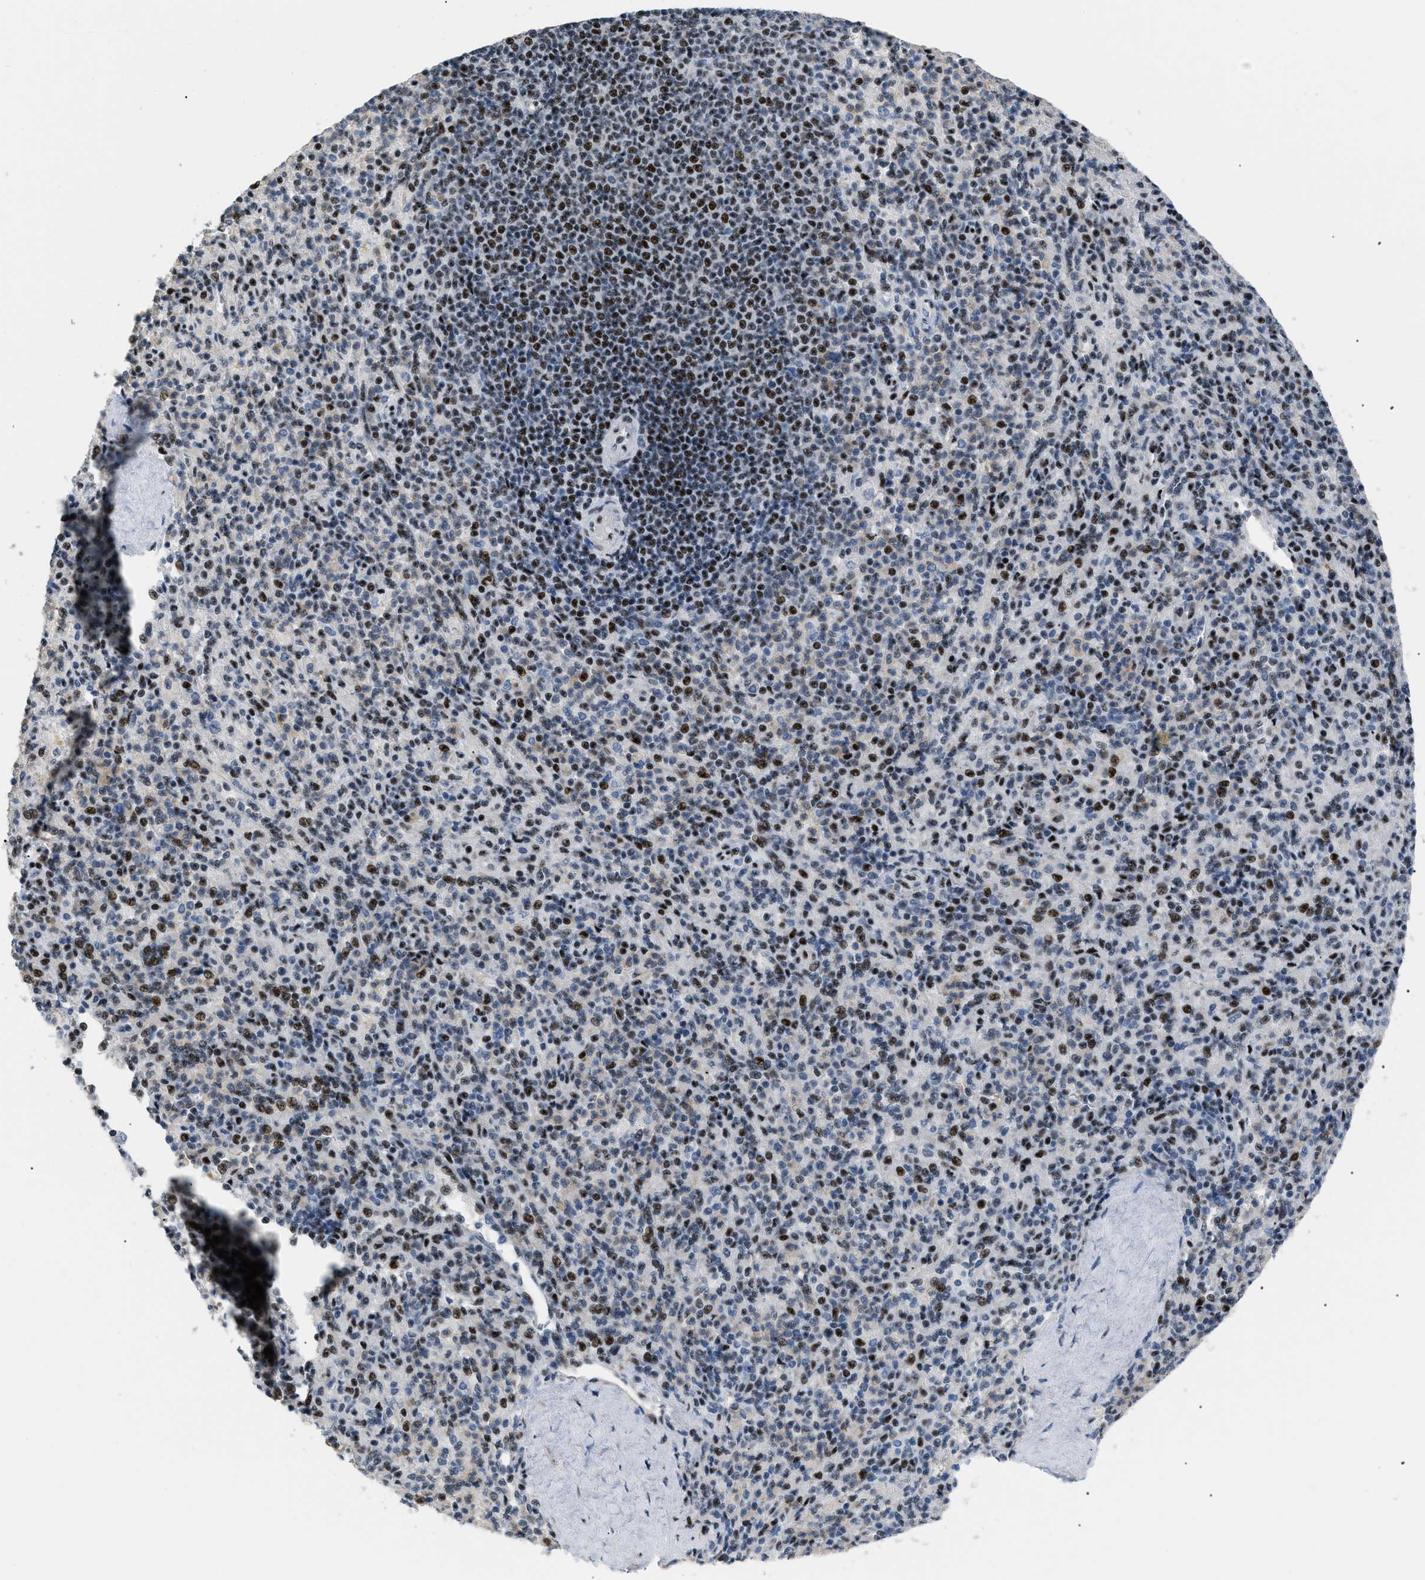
{"staining": {"intensity": "moderate", "quantity": "25%-75%", "location": "nuclear"}, "tissue": "spleen", "cell_type": "Cells in red pulp", "image_type": "normal", "snomed": [{"axis": "morphology", "description": "Normal tissue, NOS"}, {"axis": "topography", "description": "Spleen"}], "caption": "Spleen stained with DAB (3,3'-diaminobenzidine) immunohistochemistry (IHC) reveals medium levels of moderate nuclear expression in about 25%-75% of cells in red pulp.", "gene": "CDR2", "patient": {"sex": "male", "age": 36}}